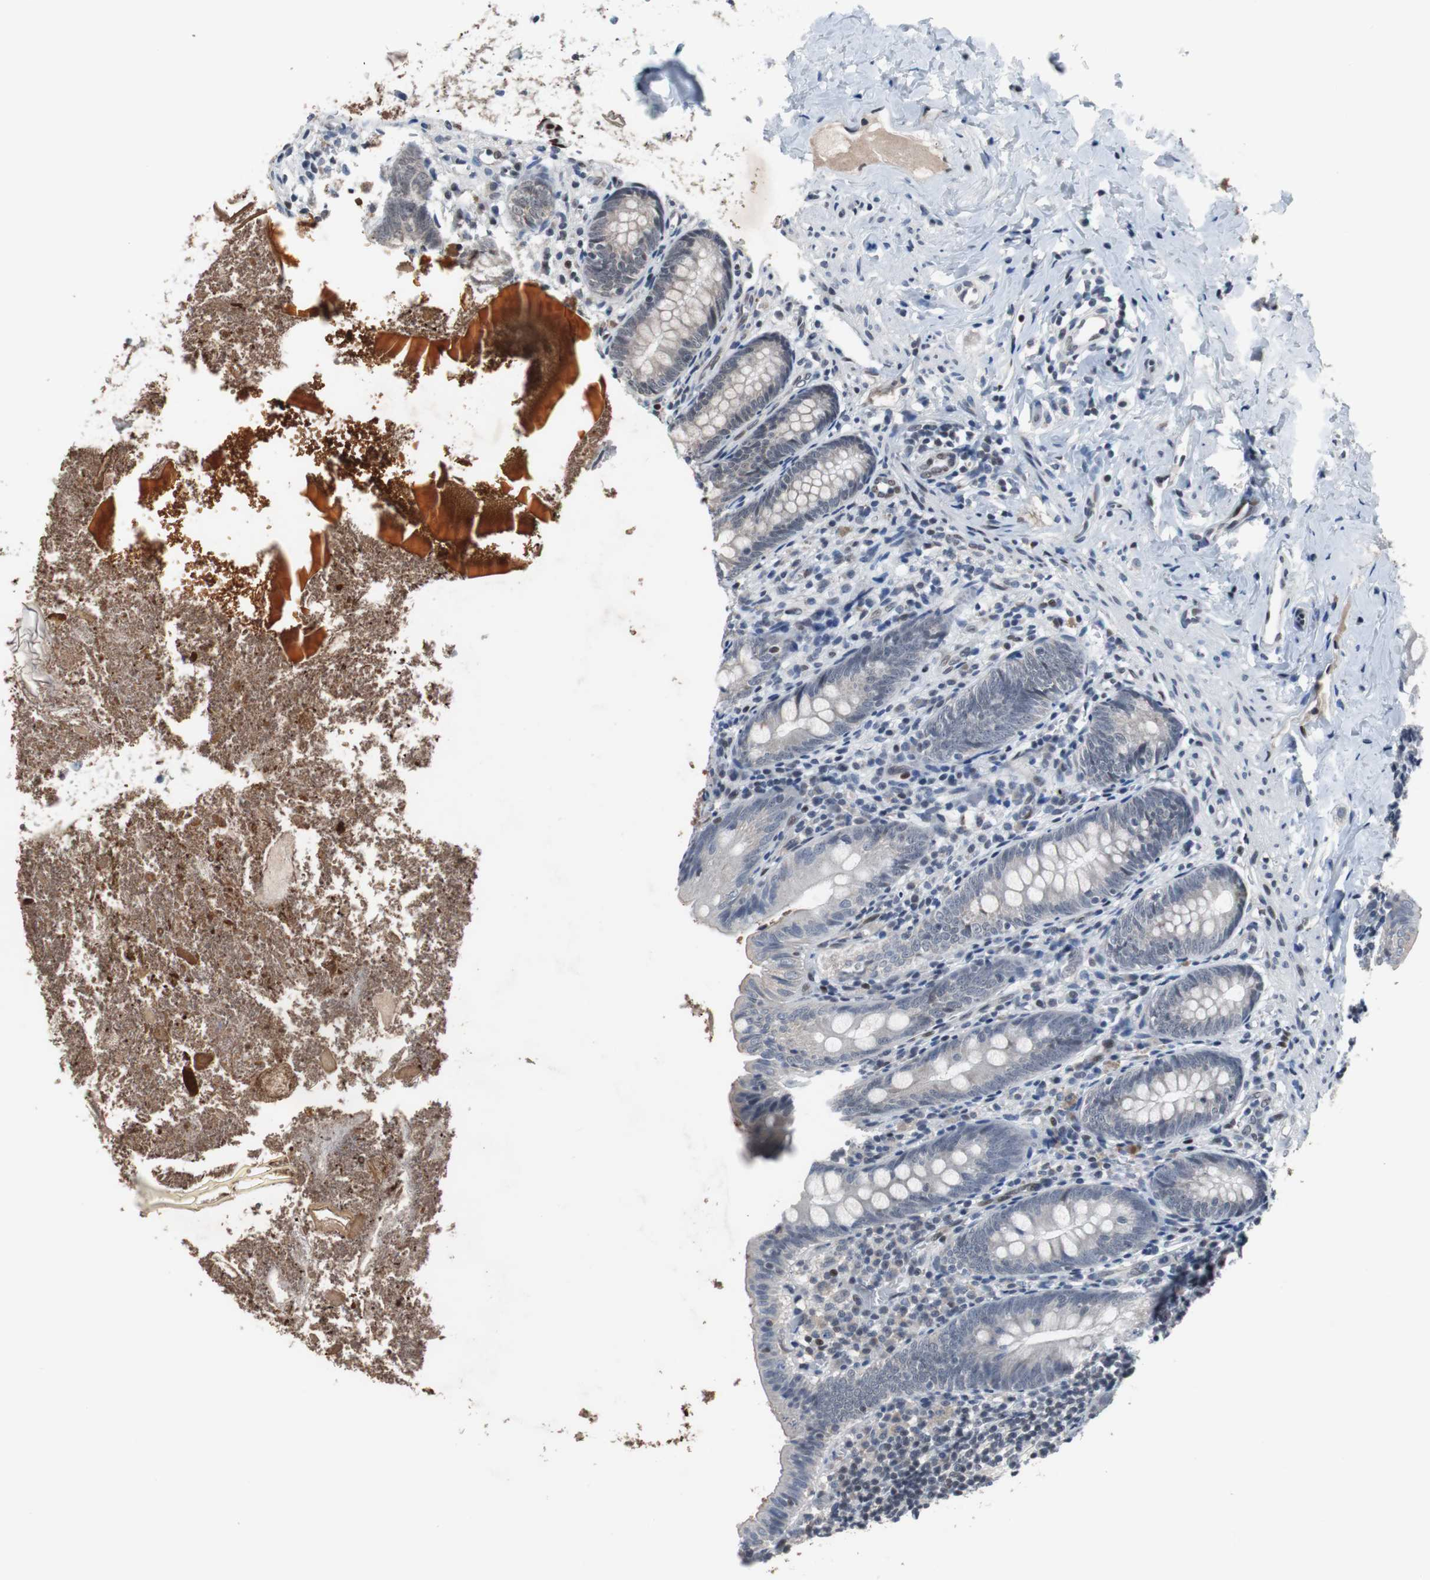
{"staining": {"intensity": "weak", "quantity": "<25%", "location": "cytoplasmic/membranous"}, "tissue": "appendix", "cell_type": "Glandular cells", "image_type": "normal", "snomed": [{"axis": "morphology", "description": "Normal tissue, NOS"}, {"axis": "topography", "description": "Appendix"}], "caption": "DAB (3,3'-diaminobenzidine) immunohistochemical staining of normal human appendix exhibits no significant positivity in glandular cells. (Brightfield microscopy of DAB immunohistochemistry (IHC) at high magnification).", "gene": "TP63", "patient": {"sex": "female", "age": 10}}